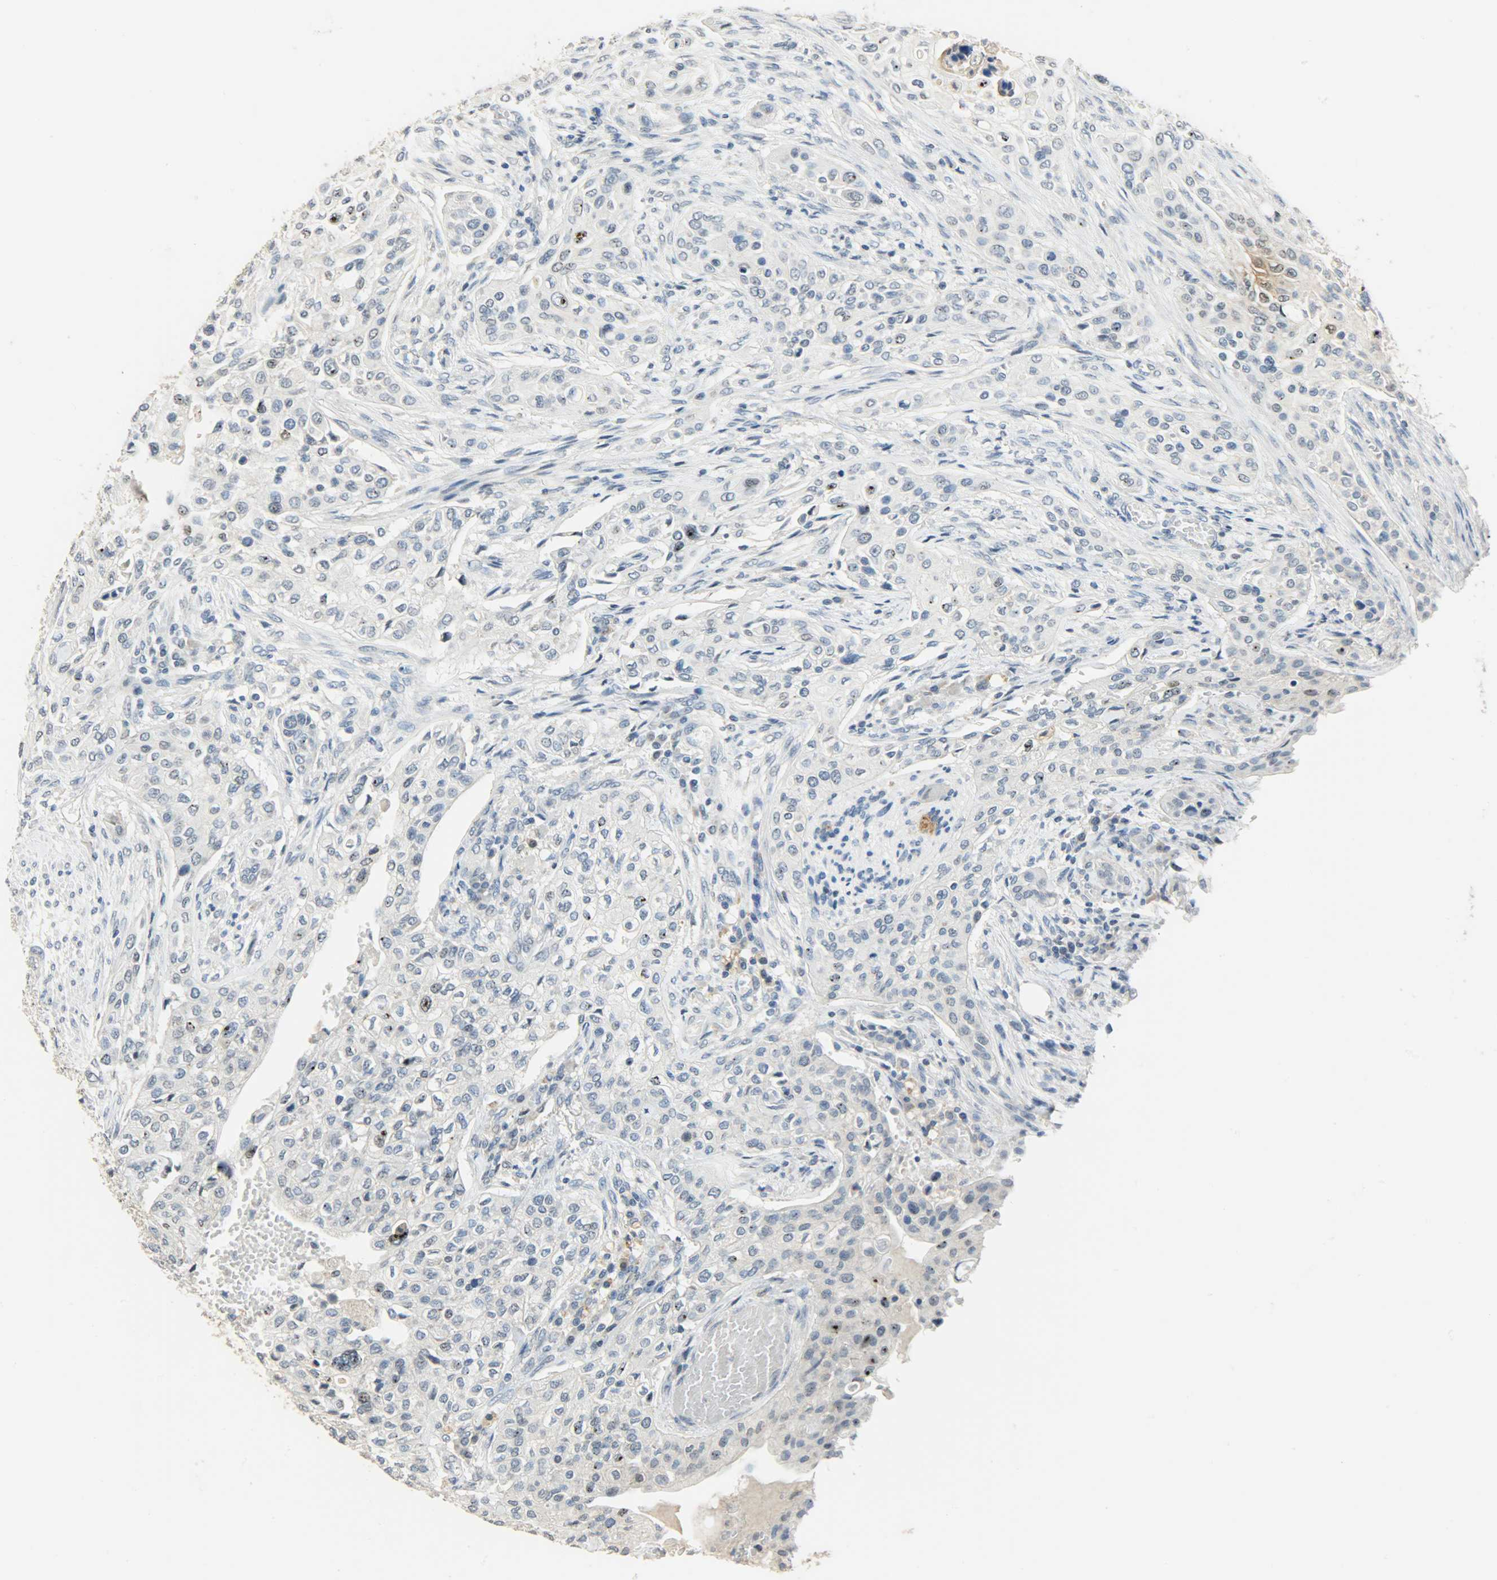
{"staining": {"intensity": "negative", "quantity": "none", "location": "none"}, "tissue": "urothelial cancer", "cell_type": "Tumor cells", "image_type": "cancer", "snomed": [{"axis": "morphology", "description": "Urothelial carcinoma, High grade"}, {"axis": "topography", "description": "Urinary bladder"}], "caption": "A high-resolution photomicrograph shows IHC staining of high-grade urothelial carcinoma, which shows no significant positivity in tumor cells.", "gene": "DNAJB6", "patient": {"sex": "male", "age": 74}}